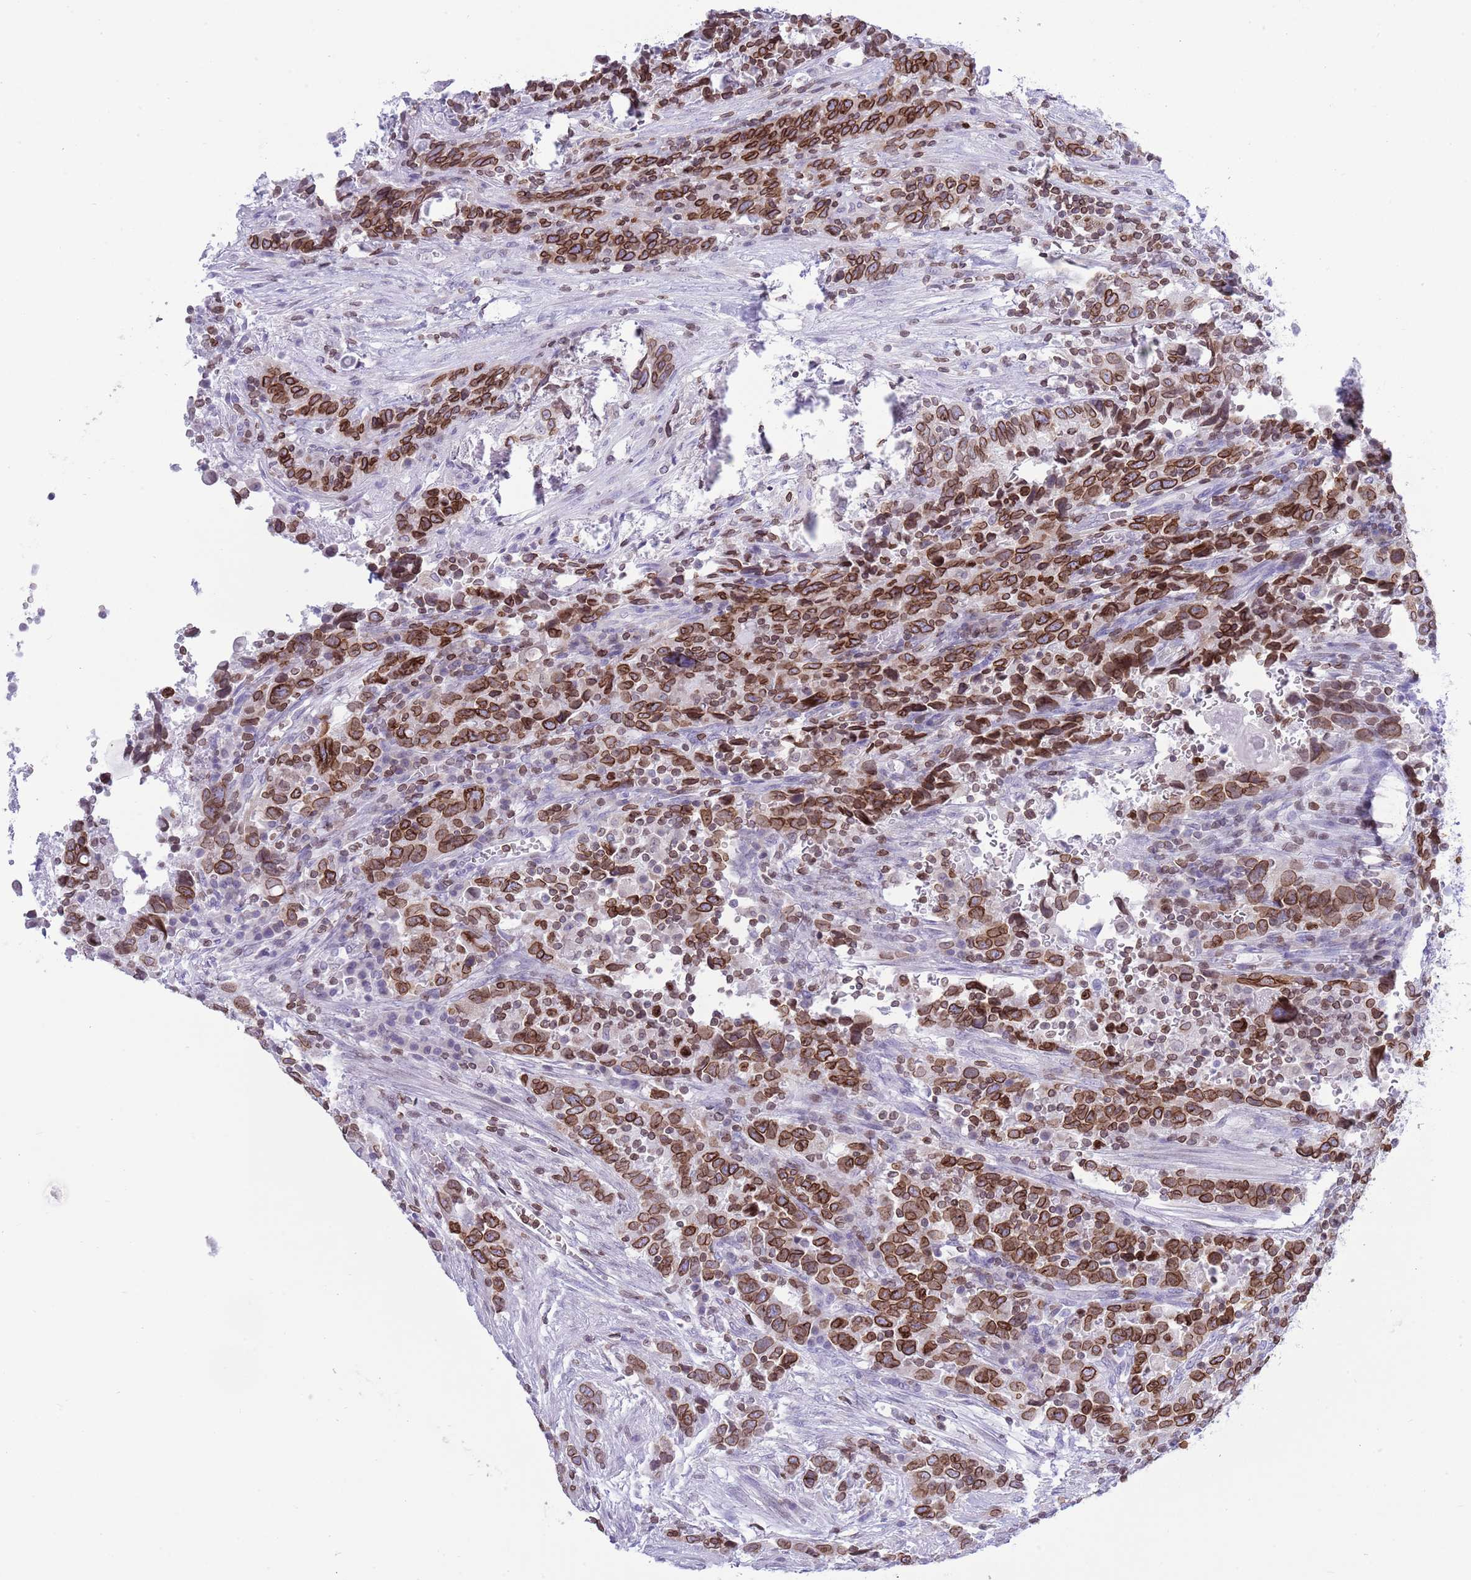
{"staining": {"intensity": "strong", "quantity": ">75%", "location": "cytoplasmic/membranous,nuclear"}, "tissue": "urothelial cancer", "cell_type": "Tumor cells", "image_type": "cancer", "snomed": [{"axis": "morphology", "description": "Urothelial carcinoma, High grade"}, {"axis": "topography", "description": "Urinary bladder"}], "caption": "This micrograph shows immunohistochemistry staining of human urothelial cancer, with high strong cytoplasmic/membranous and nuclear expression in approximately >75% of tumor cells.", "gene": "LBR", "patient": {"sex": "male", "age": 61}}